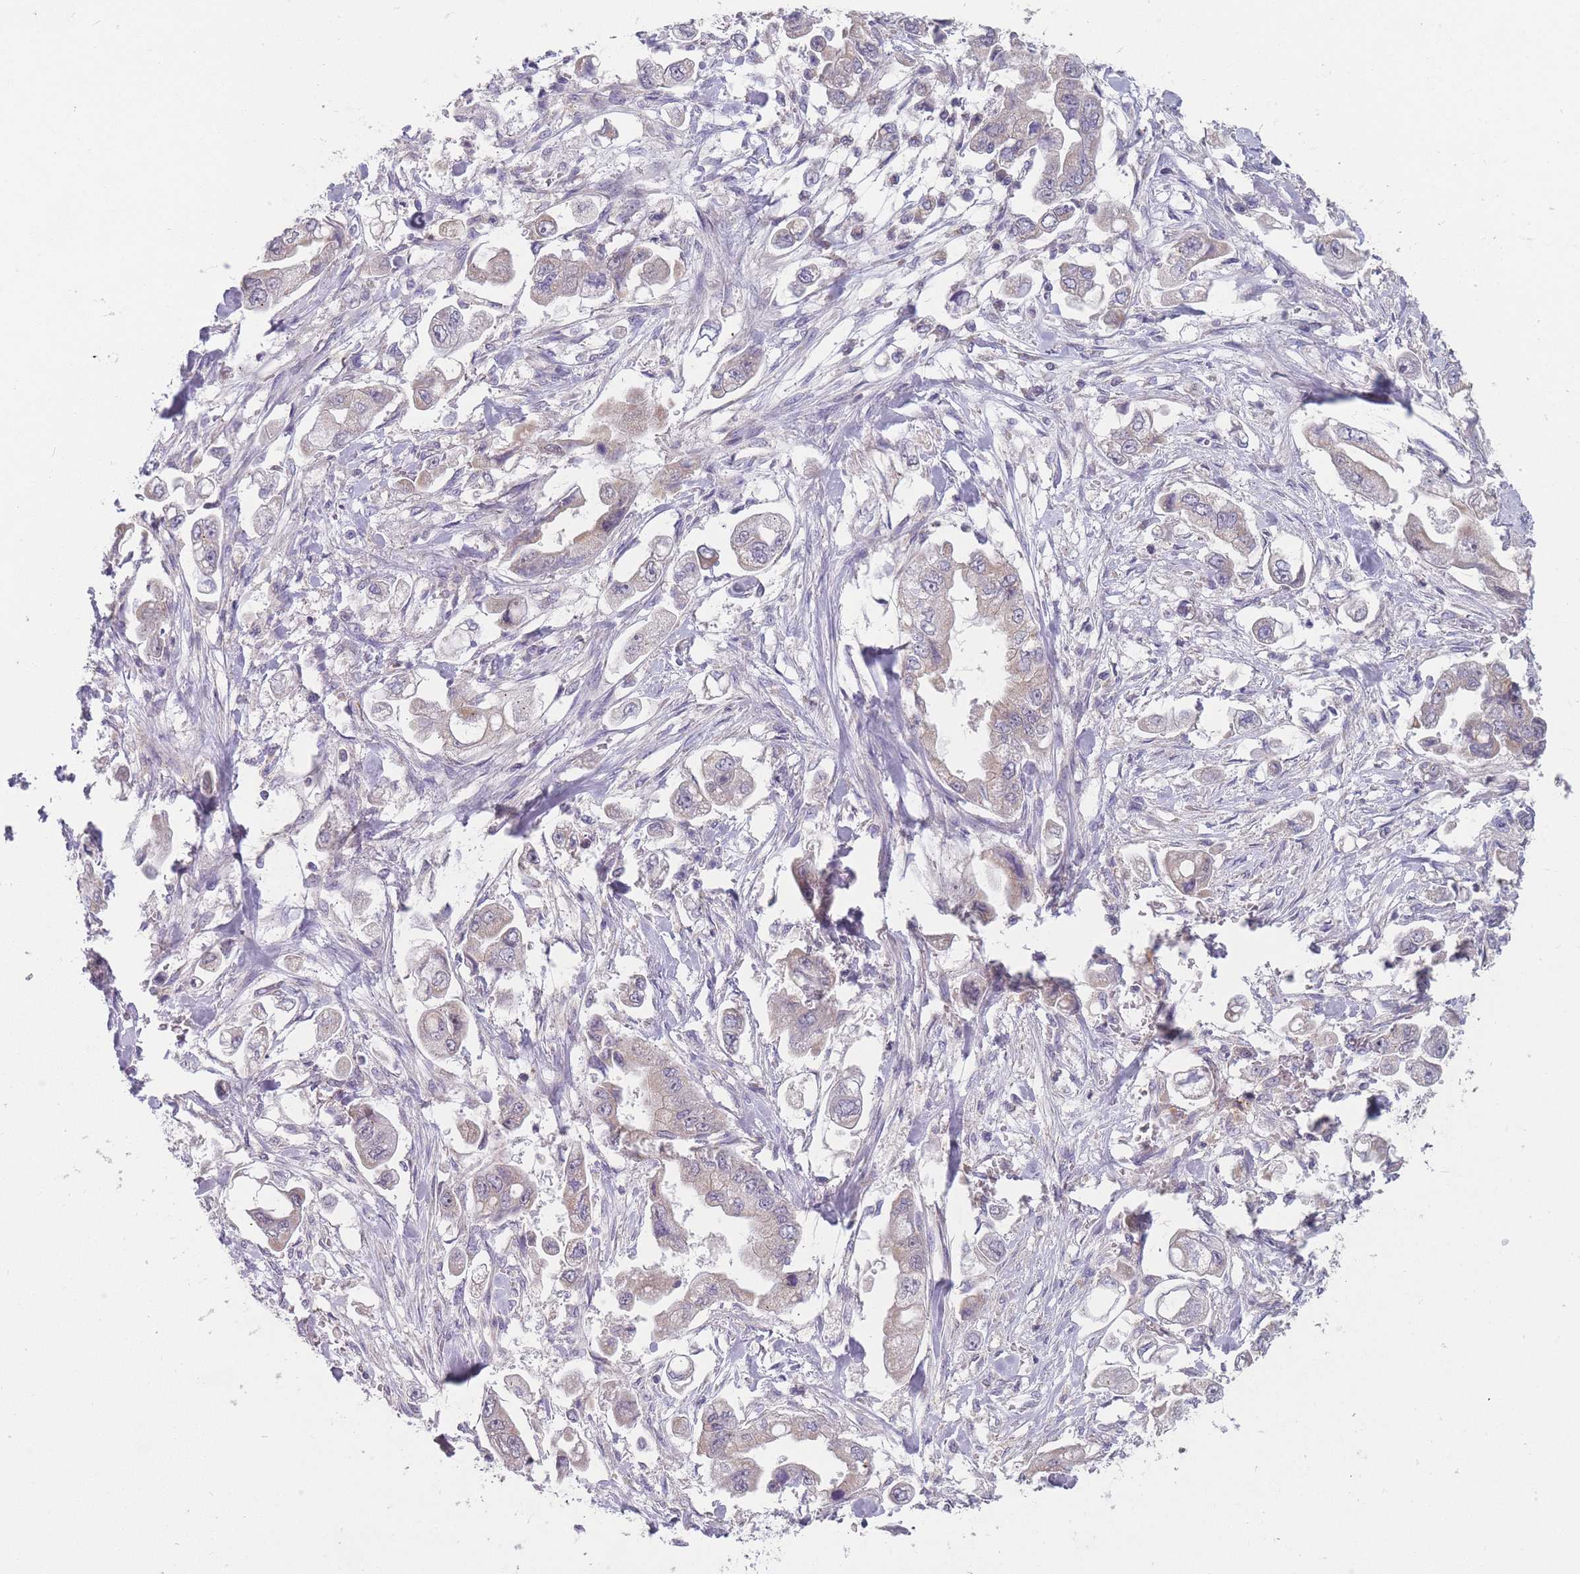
{"staining": {"intensity": "negative", "quantity": "none", "location": "none"}, "tissue": "stomach cancer", "cell_type": "Tumor cells", "image_type": "cancer", "snomed": [{"axis": "morphology", "description": "Adenocarcinoma, NOS"}, {"axis": "topography", "description": "Stomach"}], "caption": "DAB (3,3'-diaminobenzidine) immunohistochemical staining of stomach adenocarcinoma reveals no significant expression in tumor cells.", "gene": "PEX7", "patient": {"sex": "male", "age": 62}}